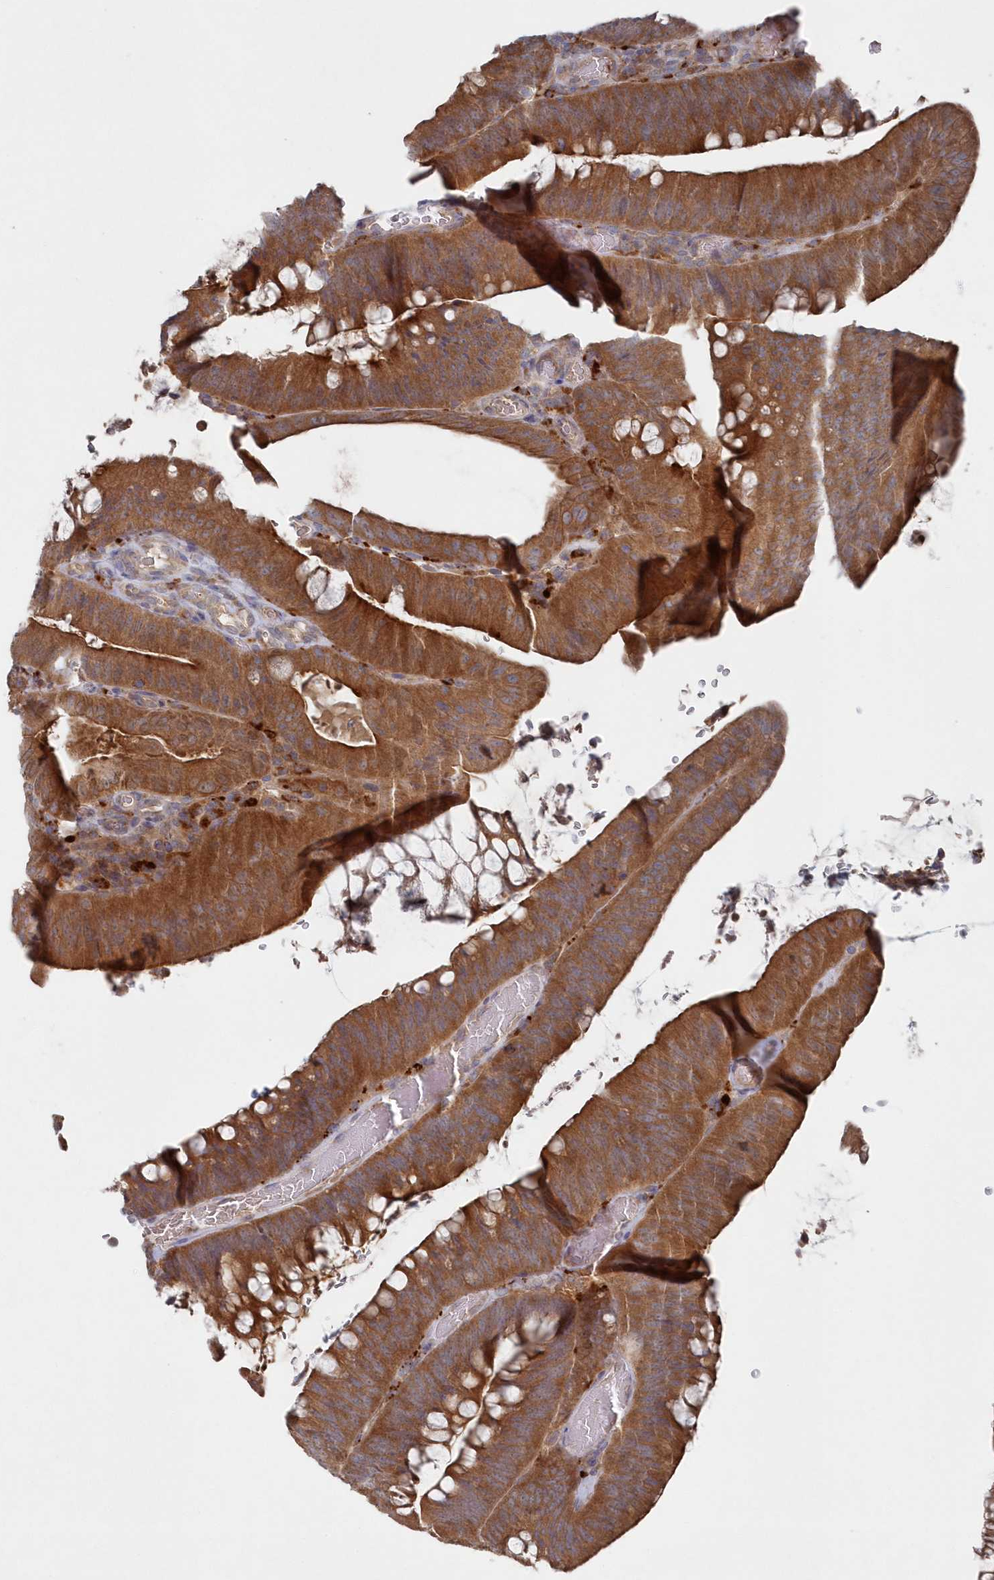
{"staining": {"intensity": "moderate", "quantity": ">75%", "location": "cytoplasmic/membranous"}, "tissue": "colorectal cancer", "cell_type": "Tumor cells", "image_type": "cancer", "snomed": [{"axis": "morphology", "description": "Normal tissue, NOS"}, {"axis": "topography", "description": "Colon"}], "caption": "The photomicrograph reveals staining of colorectal cancer, revealing moderate cytoplasmic/membranous protein staining (brown color) within tumor cells.", "gene": "ASNSD1", "patient": {"sex": "female", "age": 82}}